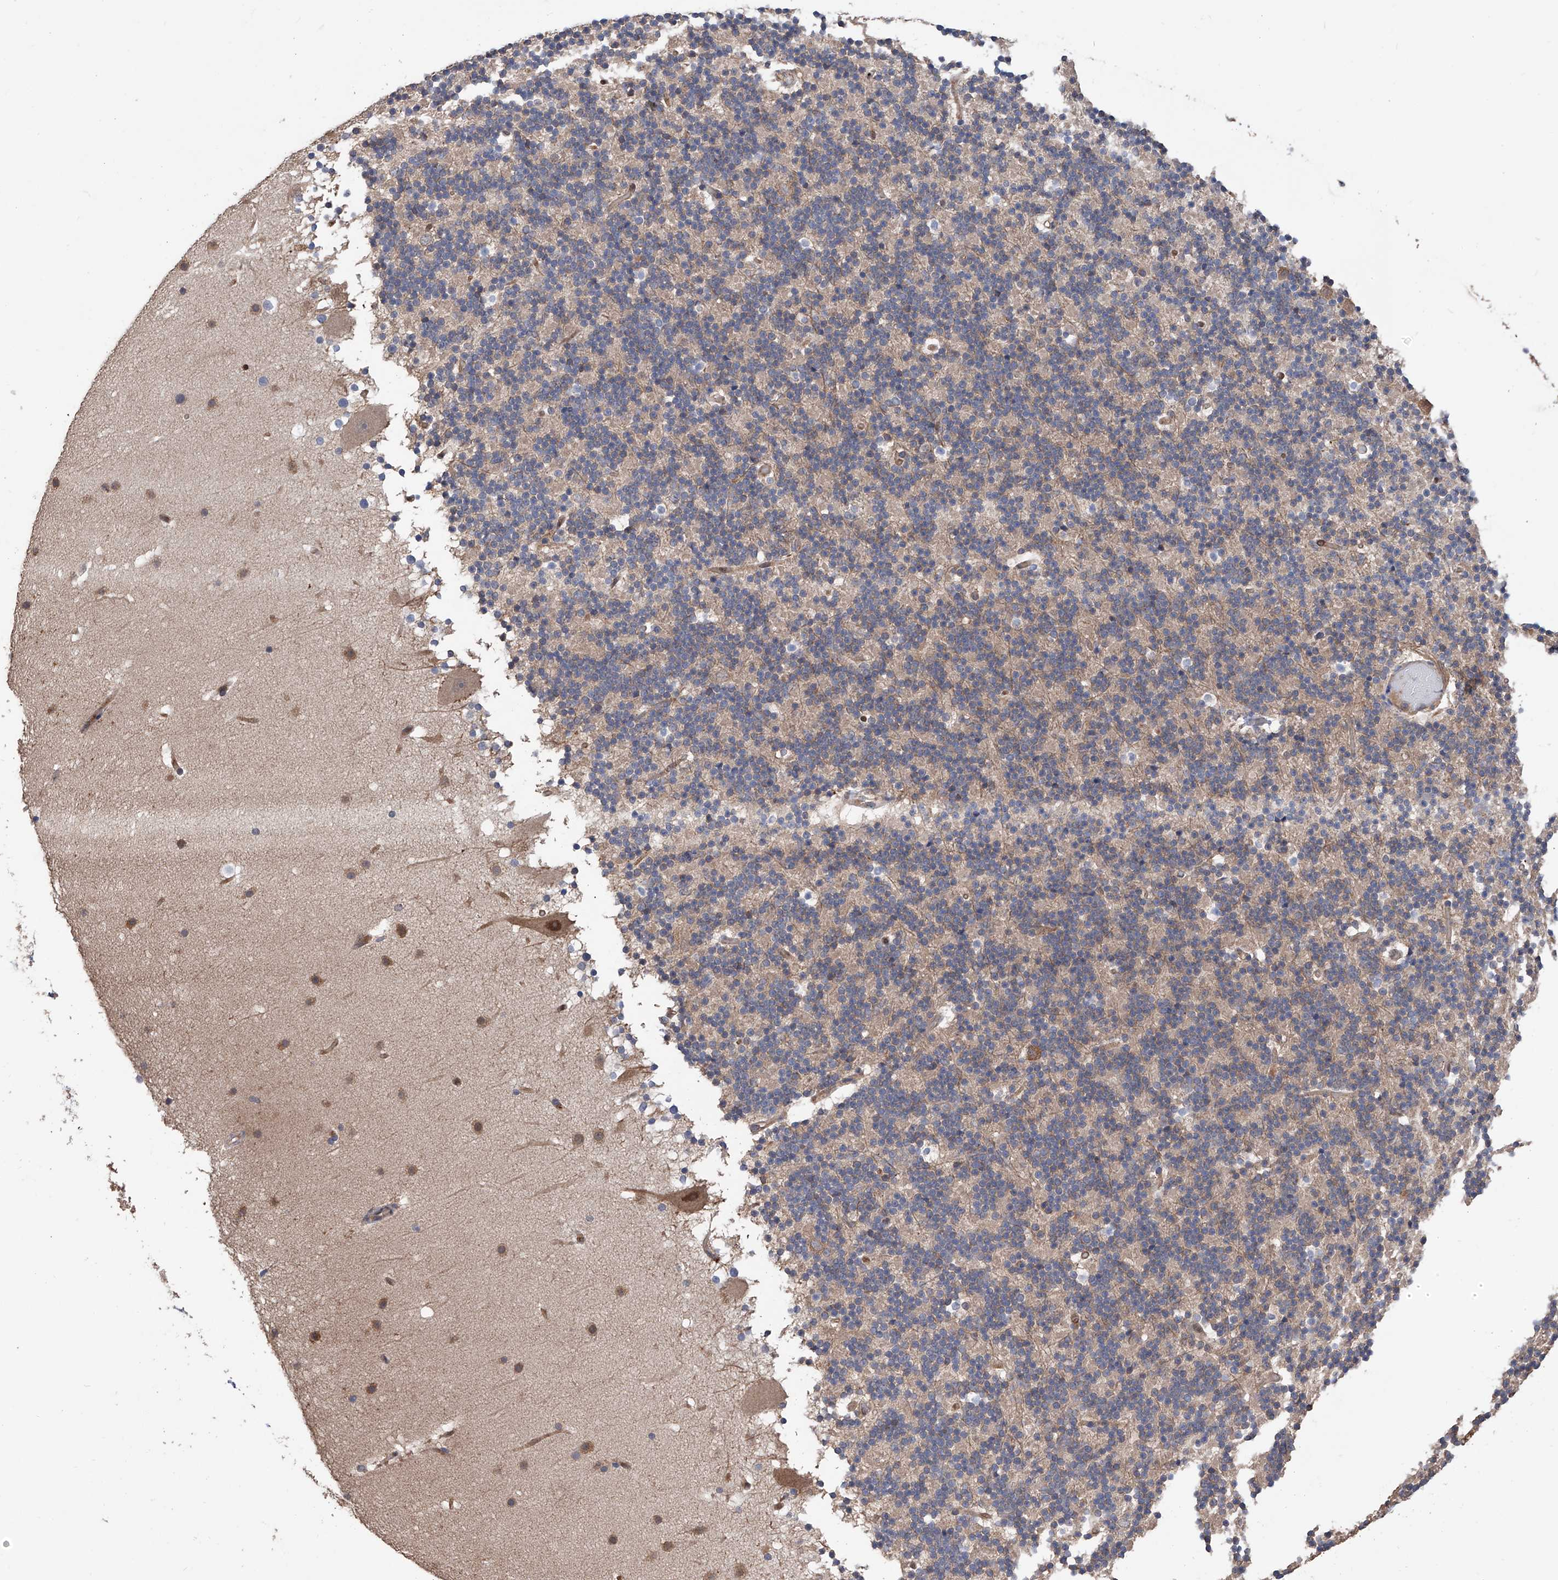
{"staining": {"intensity": "weak", "quantity": "<25%", "location": "cytoplasmic/membranous"}, "tissue": "cerebellum", "cell_type": "Cells in granular layer", "image_type": "normal", "snomed": [{"axis": "morphology", "description": "Normal tissue, NOS"}, {"axis": "topography", "description": "Cerebellum"}], "caption": "IHC histopathology image of unremarkable cerebellum stained for a protein (brown), which demonstrates no expression in cells in granular layer.", "gene": "NUDT17", "patient": {"sex": "male", "age": 57}}